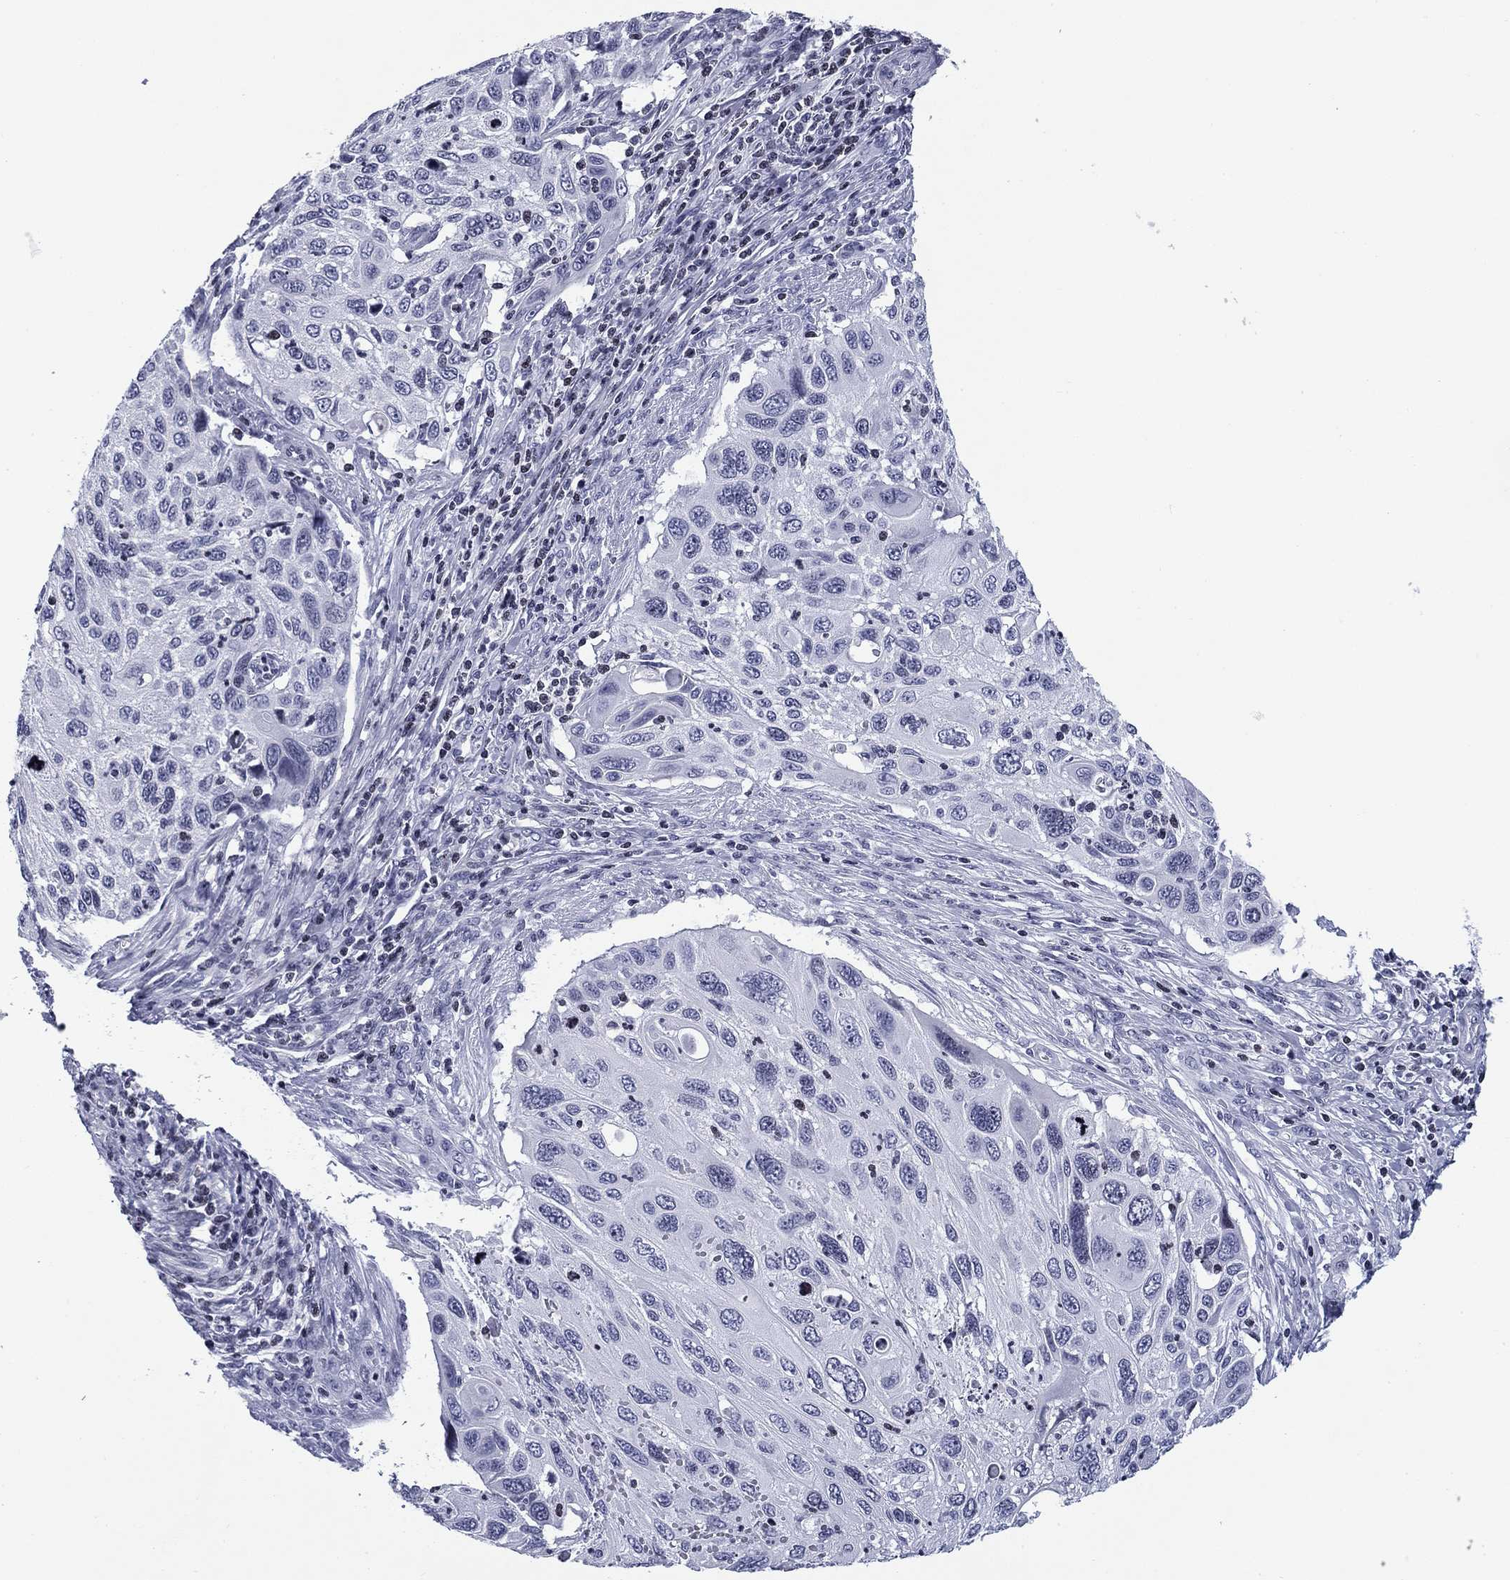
{"staining": {"intensity": "negative", "quantity": "none", "location": "none"}, "tissue": "cervical cancer", "cell_type": "Tumor cells", "image_type": "cancer", "snomed": [{"axis": "morphology", "description": "Squamous cell carcinoma, NOS"}, {"axis": "topography", "description": "Cervix"}], "caption": "Tumor cells show no significant protein staining in cervical cancer.", "gene": "CCDC144A", "patient": {"sex": "female", "age": 70}}